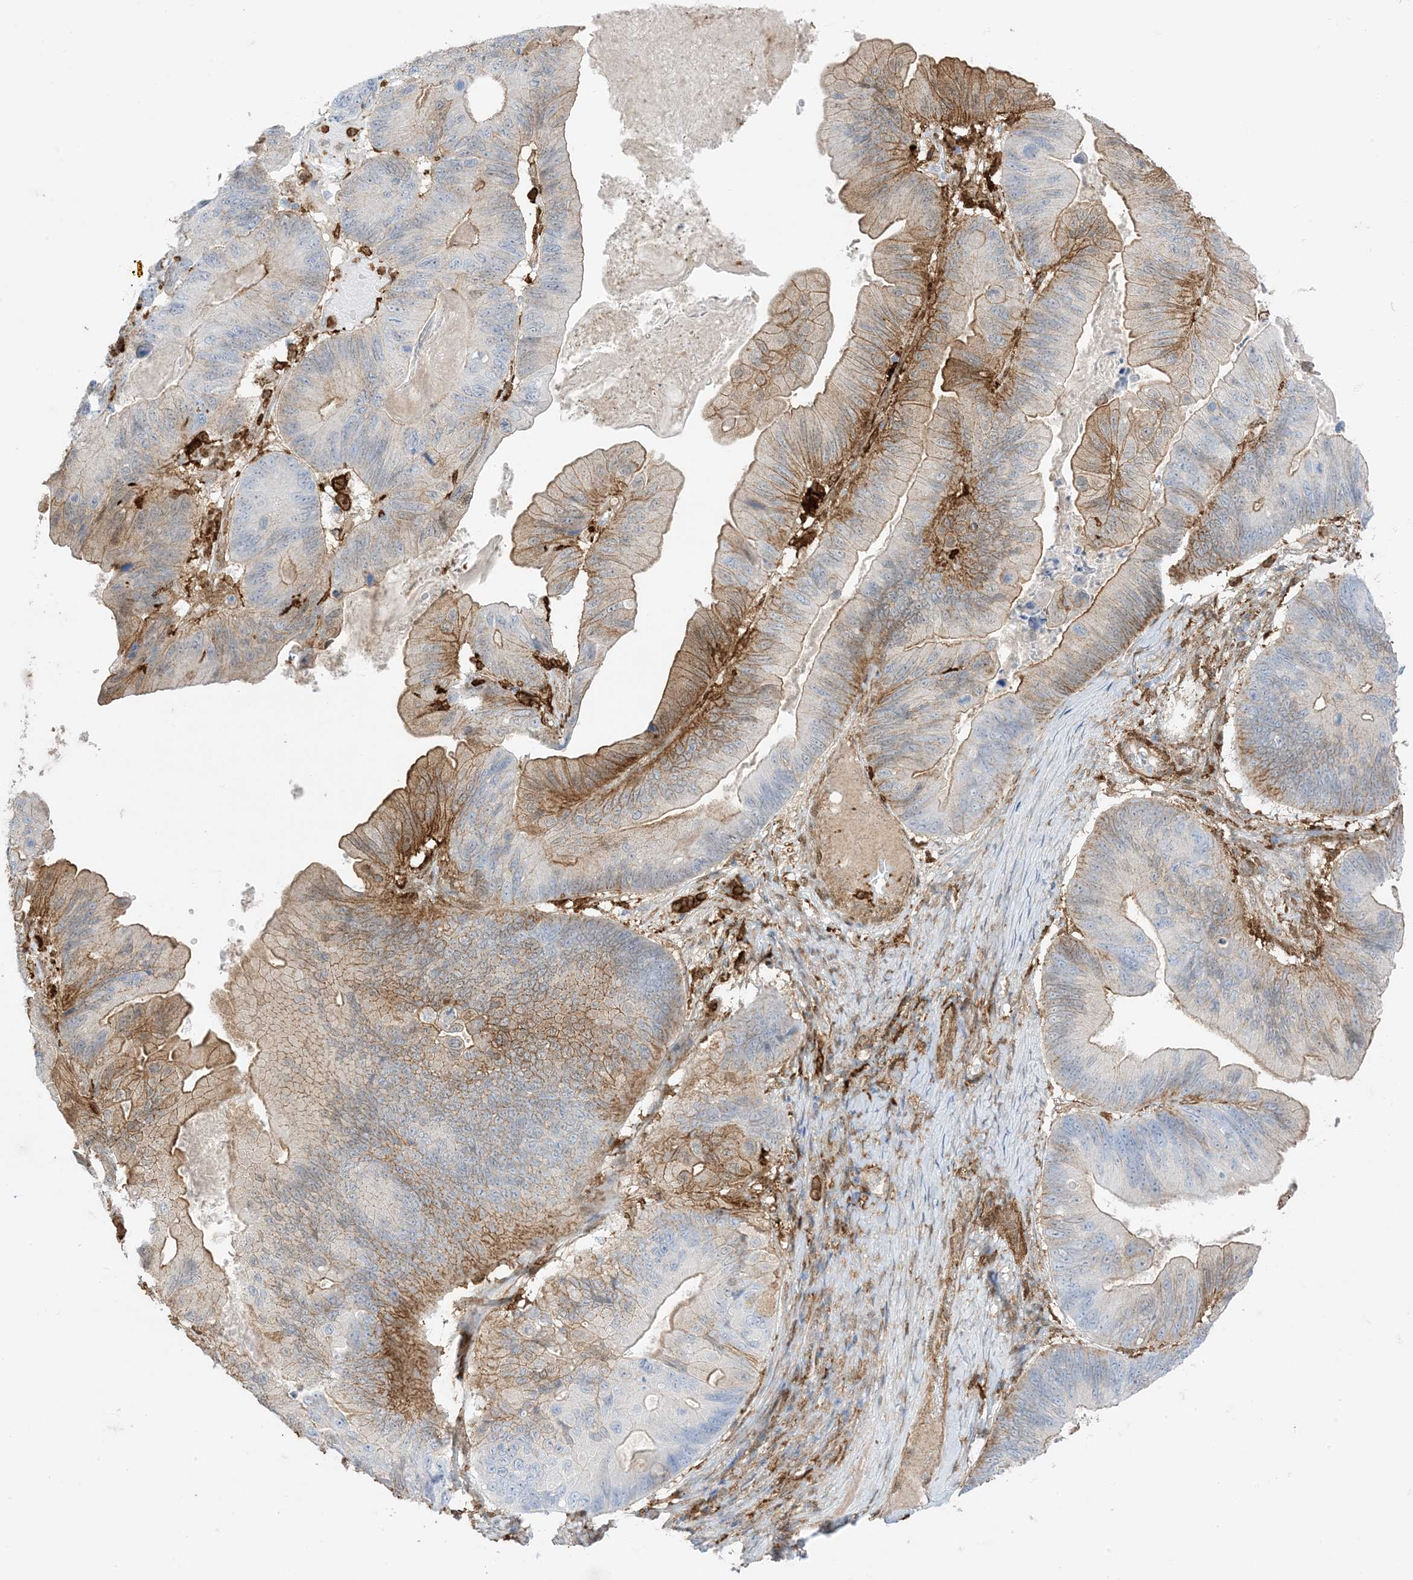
{"staining": {"intensity": "moderate", "quantity": "<25%", "location": "cytoplasmic/membranous"}, "tissue": "ovarian cancer", "cell_type": "Tumor cells", "image_type": "cancer", "snomed": [{"axis": "morphology", "description": "Cystadenocarcinoma, mucinous, NOS"}, {"axis": "topography", "description": "Ovary"}], "caption": "Protein positivity by immunohistochemistry demonstrates moderate cytoplasmic/membranous expression in about <25% of tumor cells in mucinous cystadenocarcinoma (ovarian).", "gene": "GSN", "patient": {"sex": "female", "age": 61}}